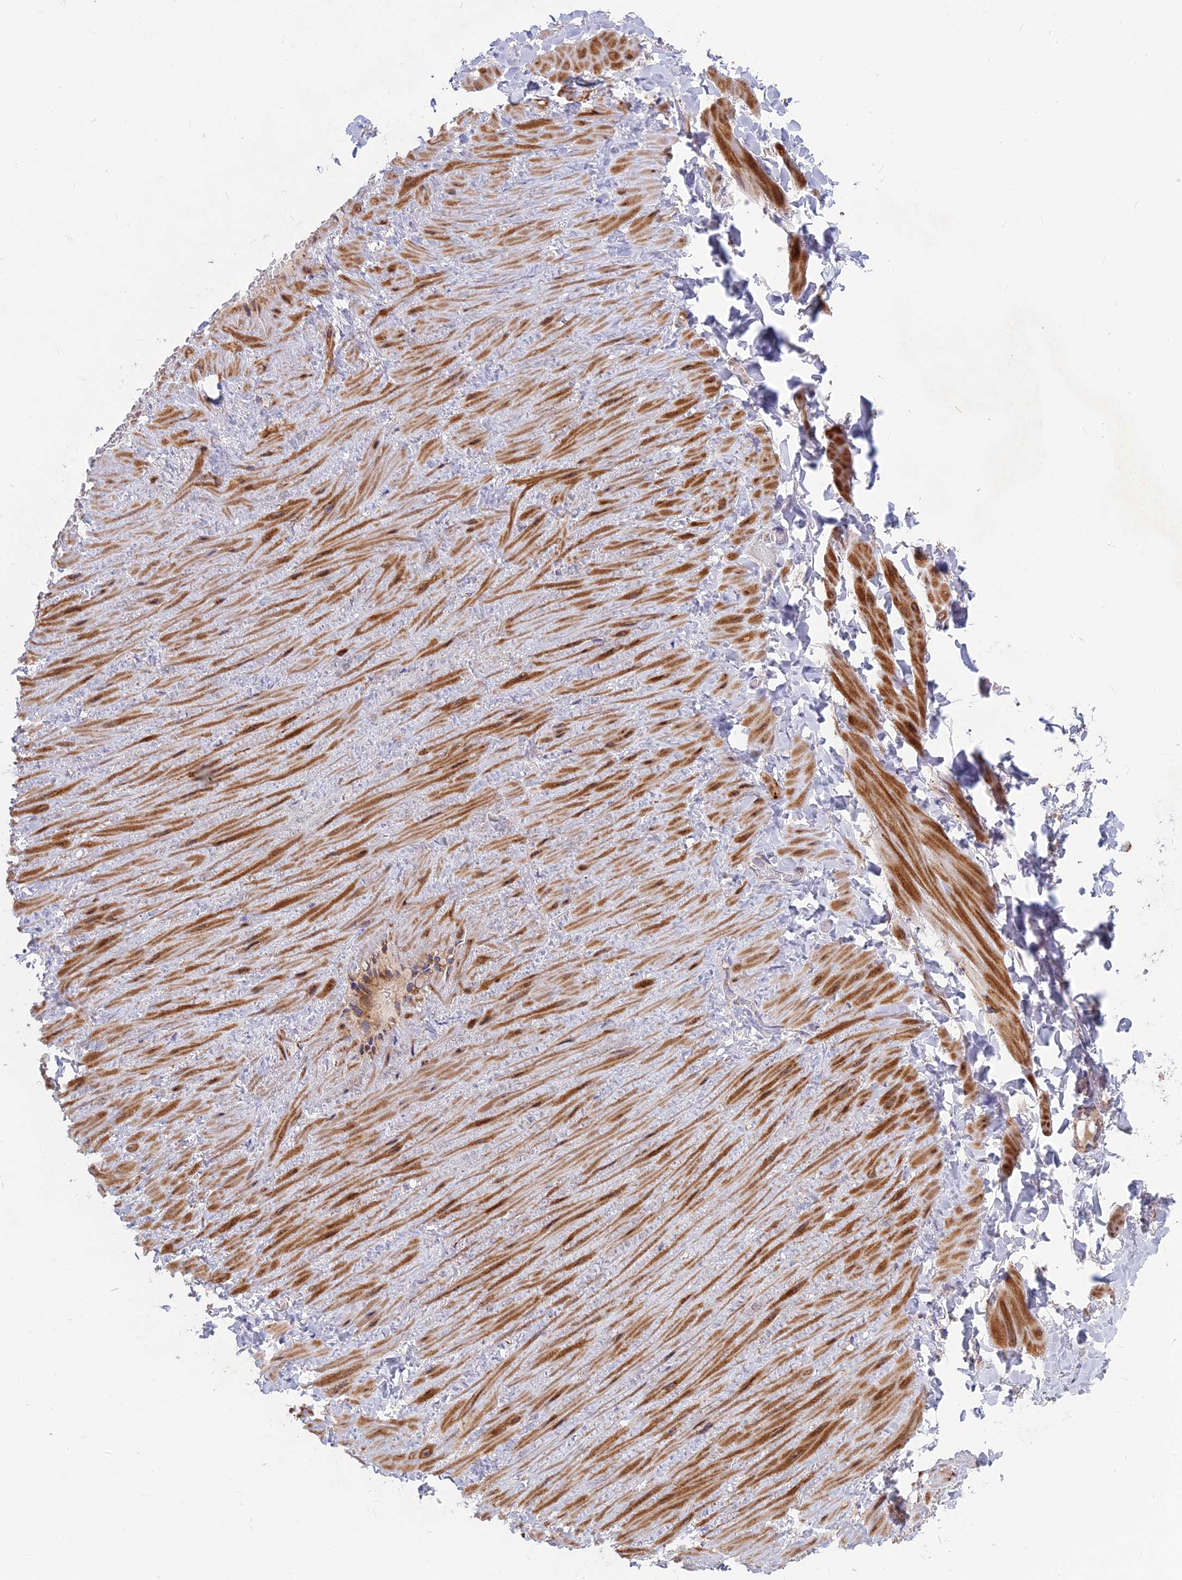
{"staining": {"intensity": "moderate", "quantity": ">75%", "location": "cytoplasmic/membranous"}, "tissue": "adipose tissue", "cell_type": "Adipocytes", "image_type": "normal", "snomed": [{"axis": "morphology", "description": "Normal tissue, NOS"}, {"axis": "topography", "description": "Adipose tissue"}, {"axis": "topography", "description": "Vascular tissue"}, {"axis": "topography", "description": "Peripheral nerve tissue"}], "caption": "Protein expression analysis of unremarkable adipose tissue reveals moderate cytoplasmic/membranous expression in approximately >75% of adipocytes. The protein is stained brown, and the nuclei are stained in blue (DAB (3,3'-diaminobenzidine) IHC with brightfield microscopy, high magnification).", "gene": "CS", "patient": {"sex": "male", "age": 25}}